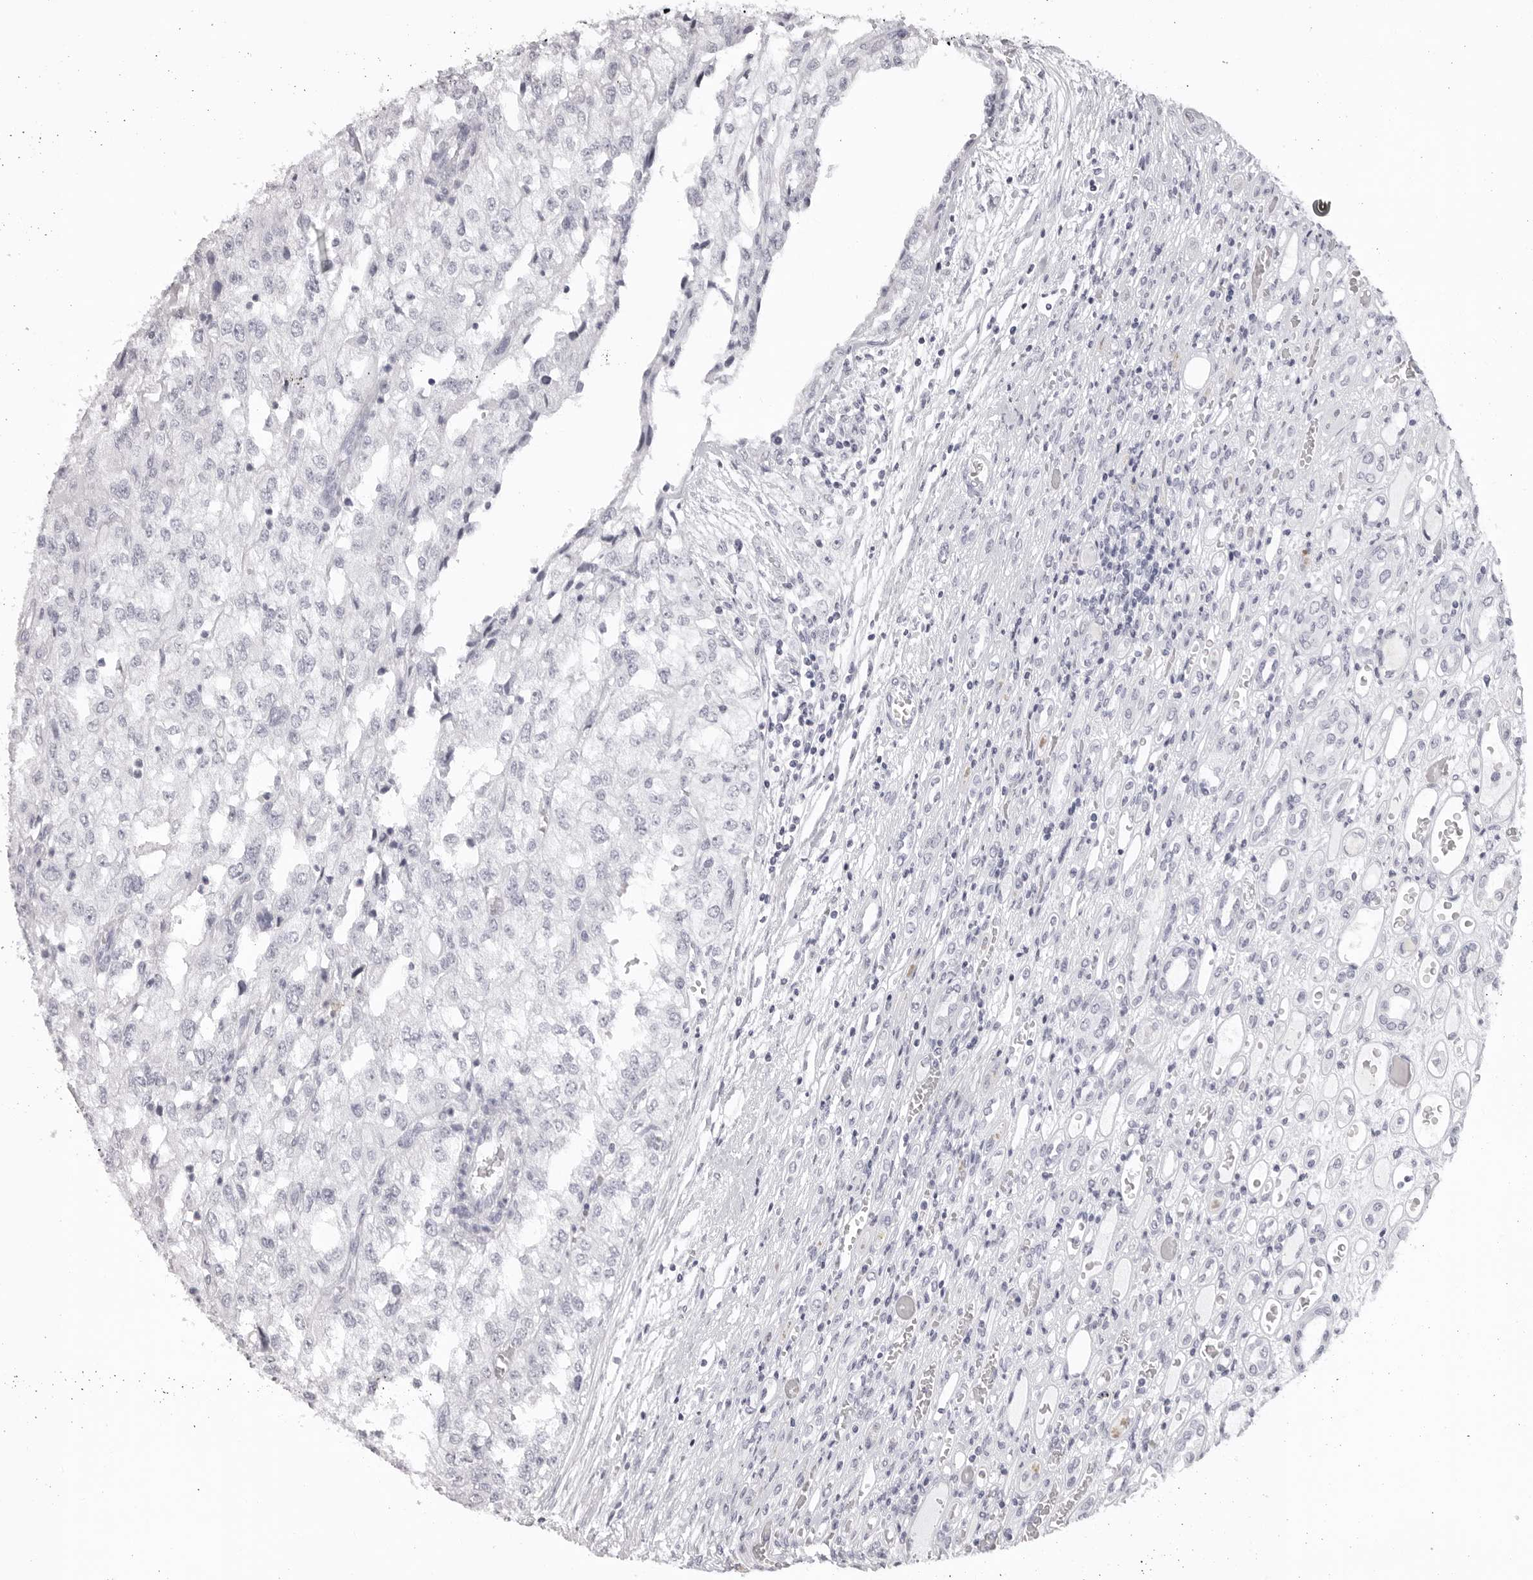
{"staining": {"intensity": "negative", "quantity": "none", "location": "none"}, "tissue": "renal cancer", "cell_type": "Tumor cells", "image_type": "cancer", "snomed": [{"axis": "morphology", "description": "Adenocarcinoma, NOS"}, {"axis": "topography", "description": "Kidney"}], "caption": "An IHC histopathology image of renal cancer (adenocarcinoma) is shown. There is no staining in tumor cells of renal cancer (adenocarcinoma).", "gene": "CST1", "patient": {"sex": "female", "age": 54}}